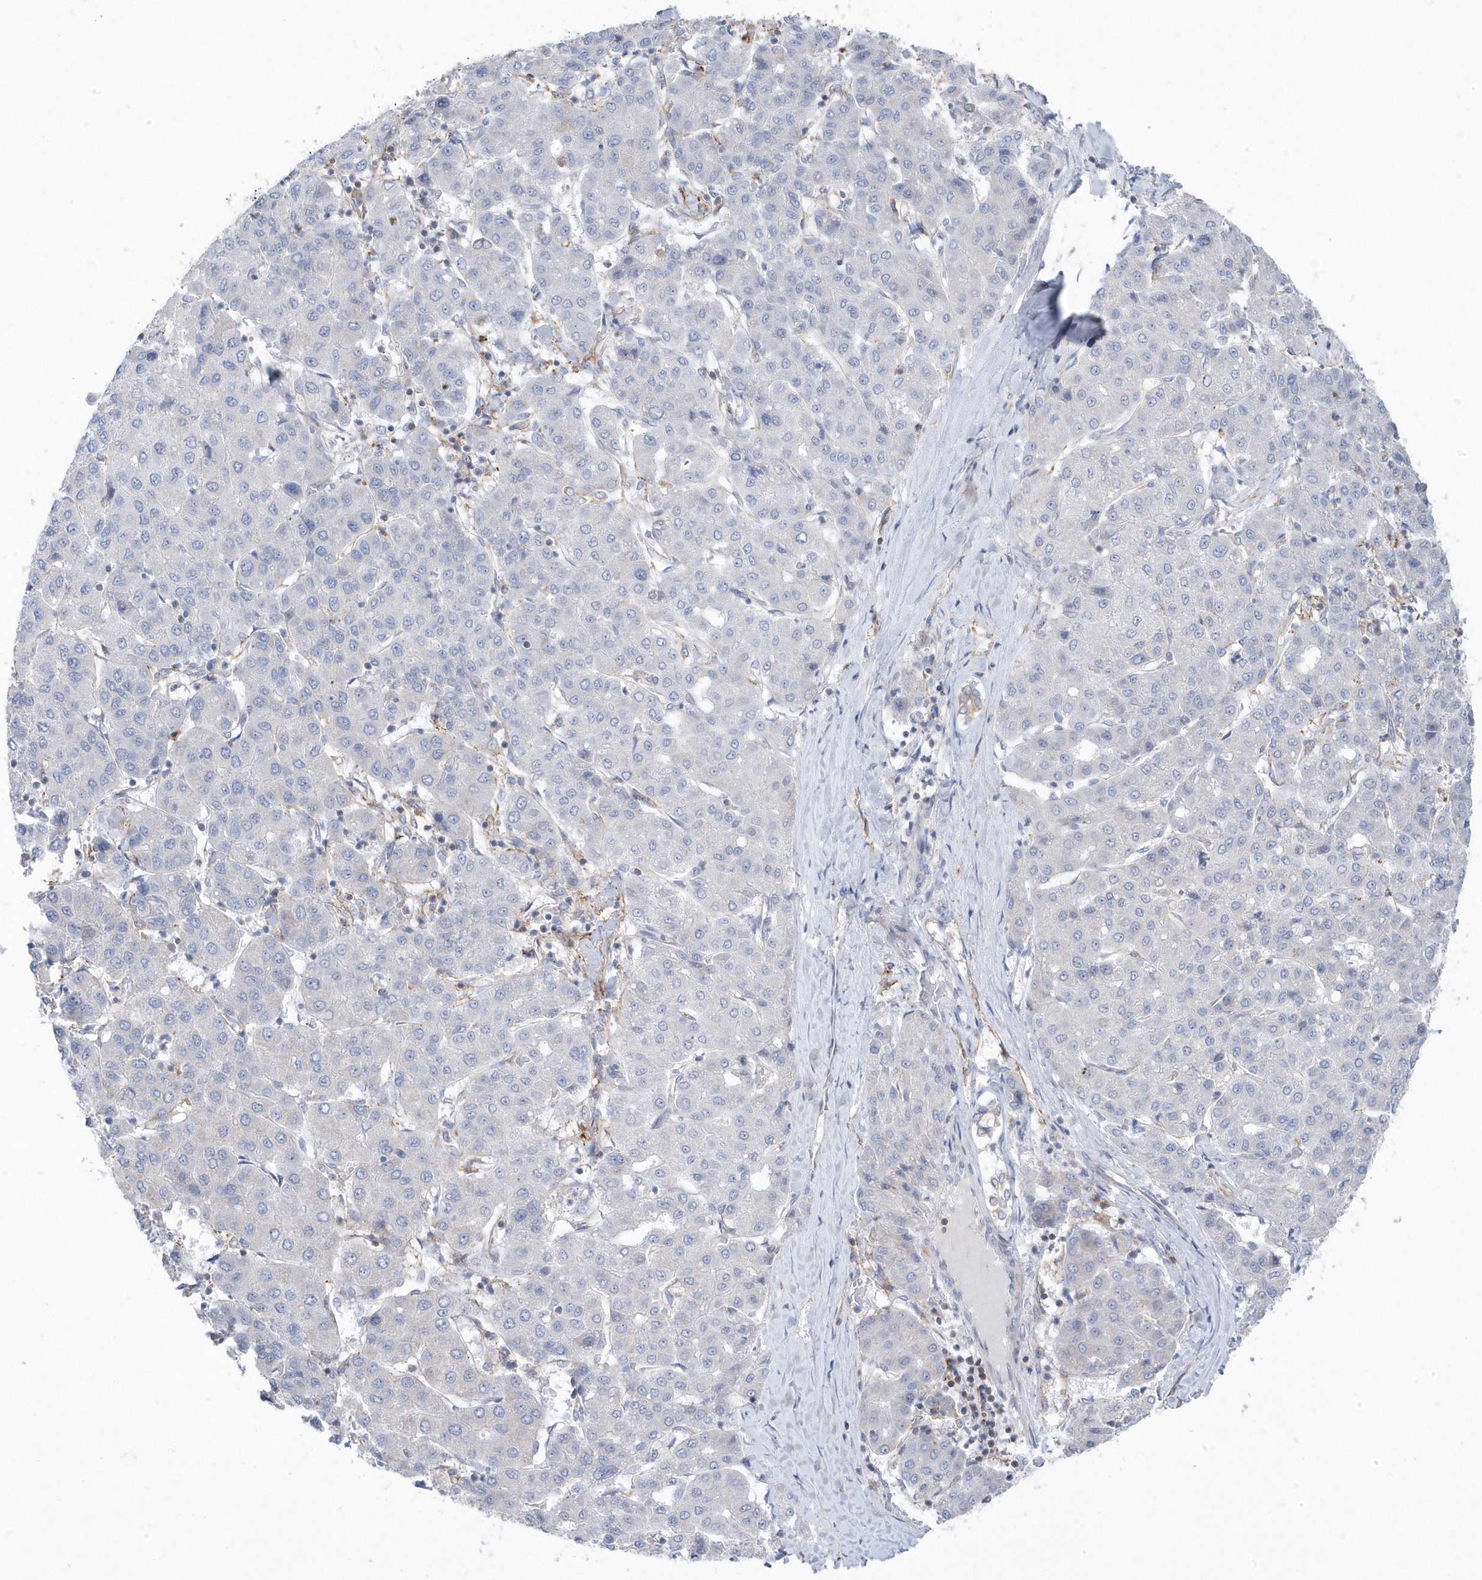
{"staining": {"intensity": "negative", "quantity": "none", "location": "none"}, "tissue": "liver cancer", "cell_type": "Tumor cells", "image_type": "cancer", "snomed": [{"axis": "morphology", "description": "Carcinoma, Hepatocellular, NOS"}, {"axis": "topography", "description": "Liver"}], "caption": "IHC micrograph of neoplastic tissue: liver cancer stained with DAB exhibits no significant protein staining in tumor cells.", "gene": "ANAPC1", "patient": {"sex": "male", "age": 65}}